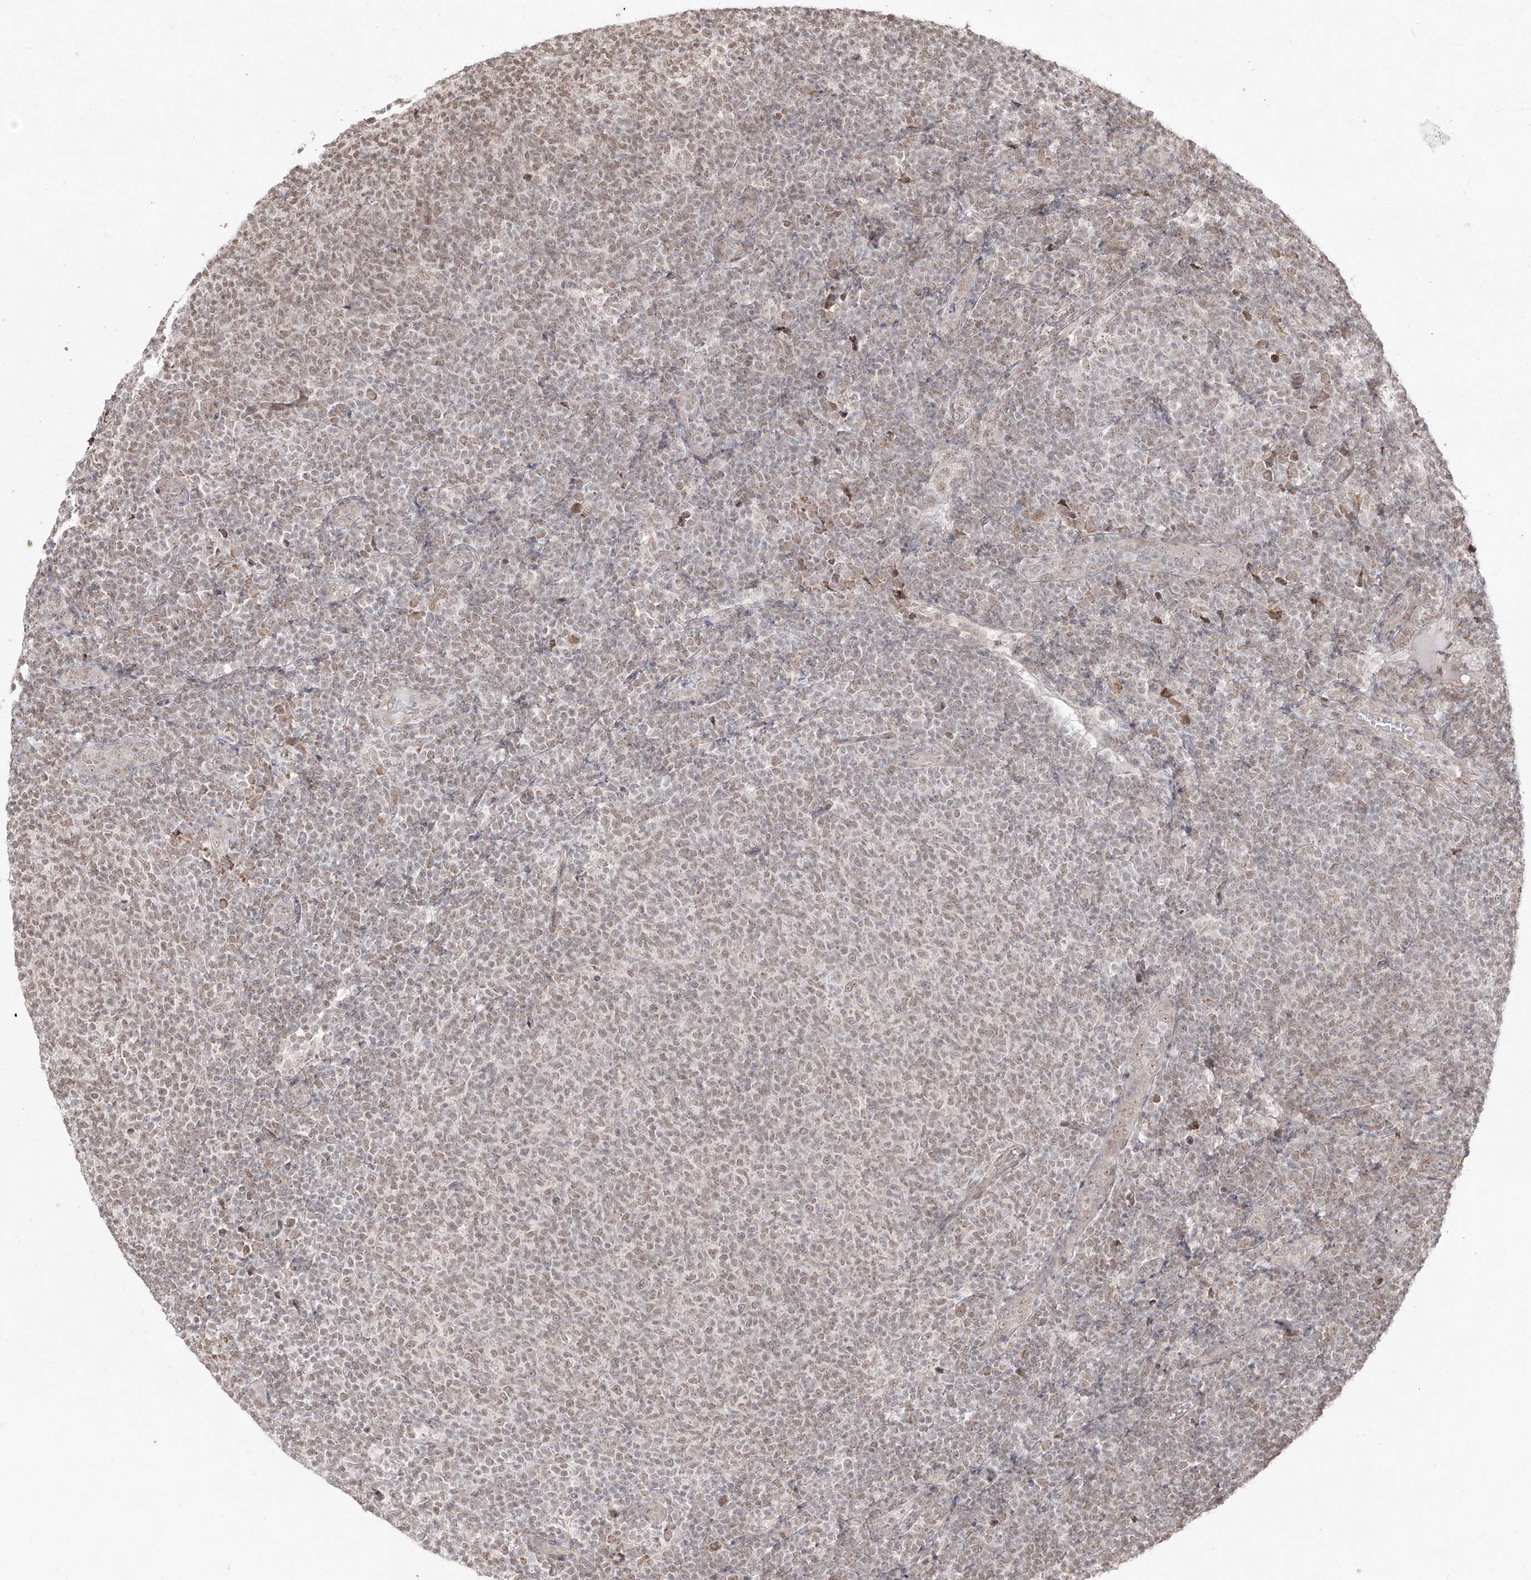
{"staining": {"intensity": "weak", "quantity": "25%-75%", "location": "nuclear"}, "tissue": "lymphoma", "cell_type": "Tumor cells", "image_type": "cancer", "snomed": [{"axis": "morphology", "description": "Malignant lymphoma, non-Hodgkin's type, Low grade"}, {"axis": "topography", "description": "Lymph node"}], "caption": "This is a photomicrograph of IHC staining of lymphoma, which shows weak staining in the nuclear of tumor cells.", "gene": "SNRNP27", "patient": {"sex": "male", "age": 66}}